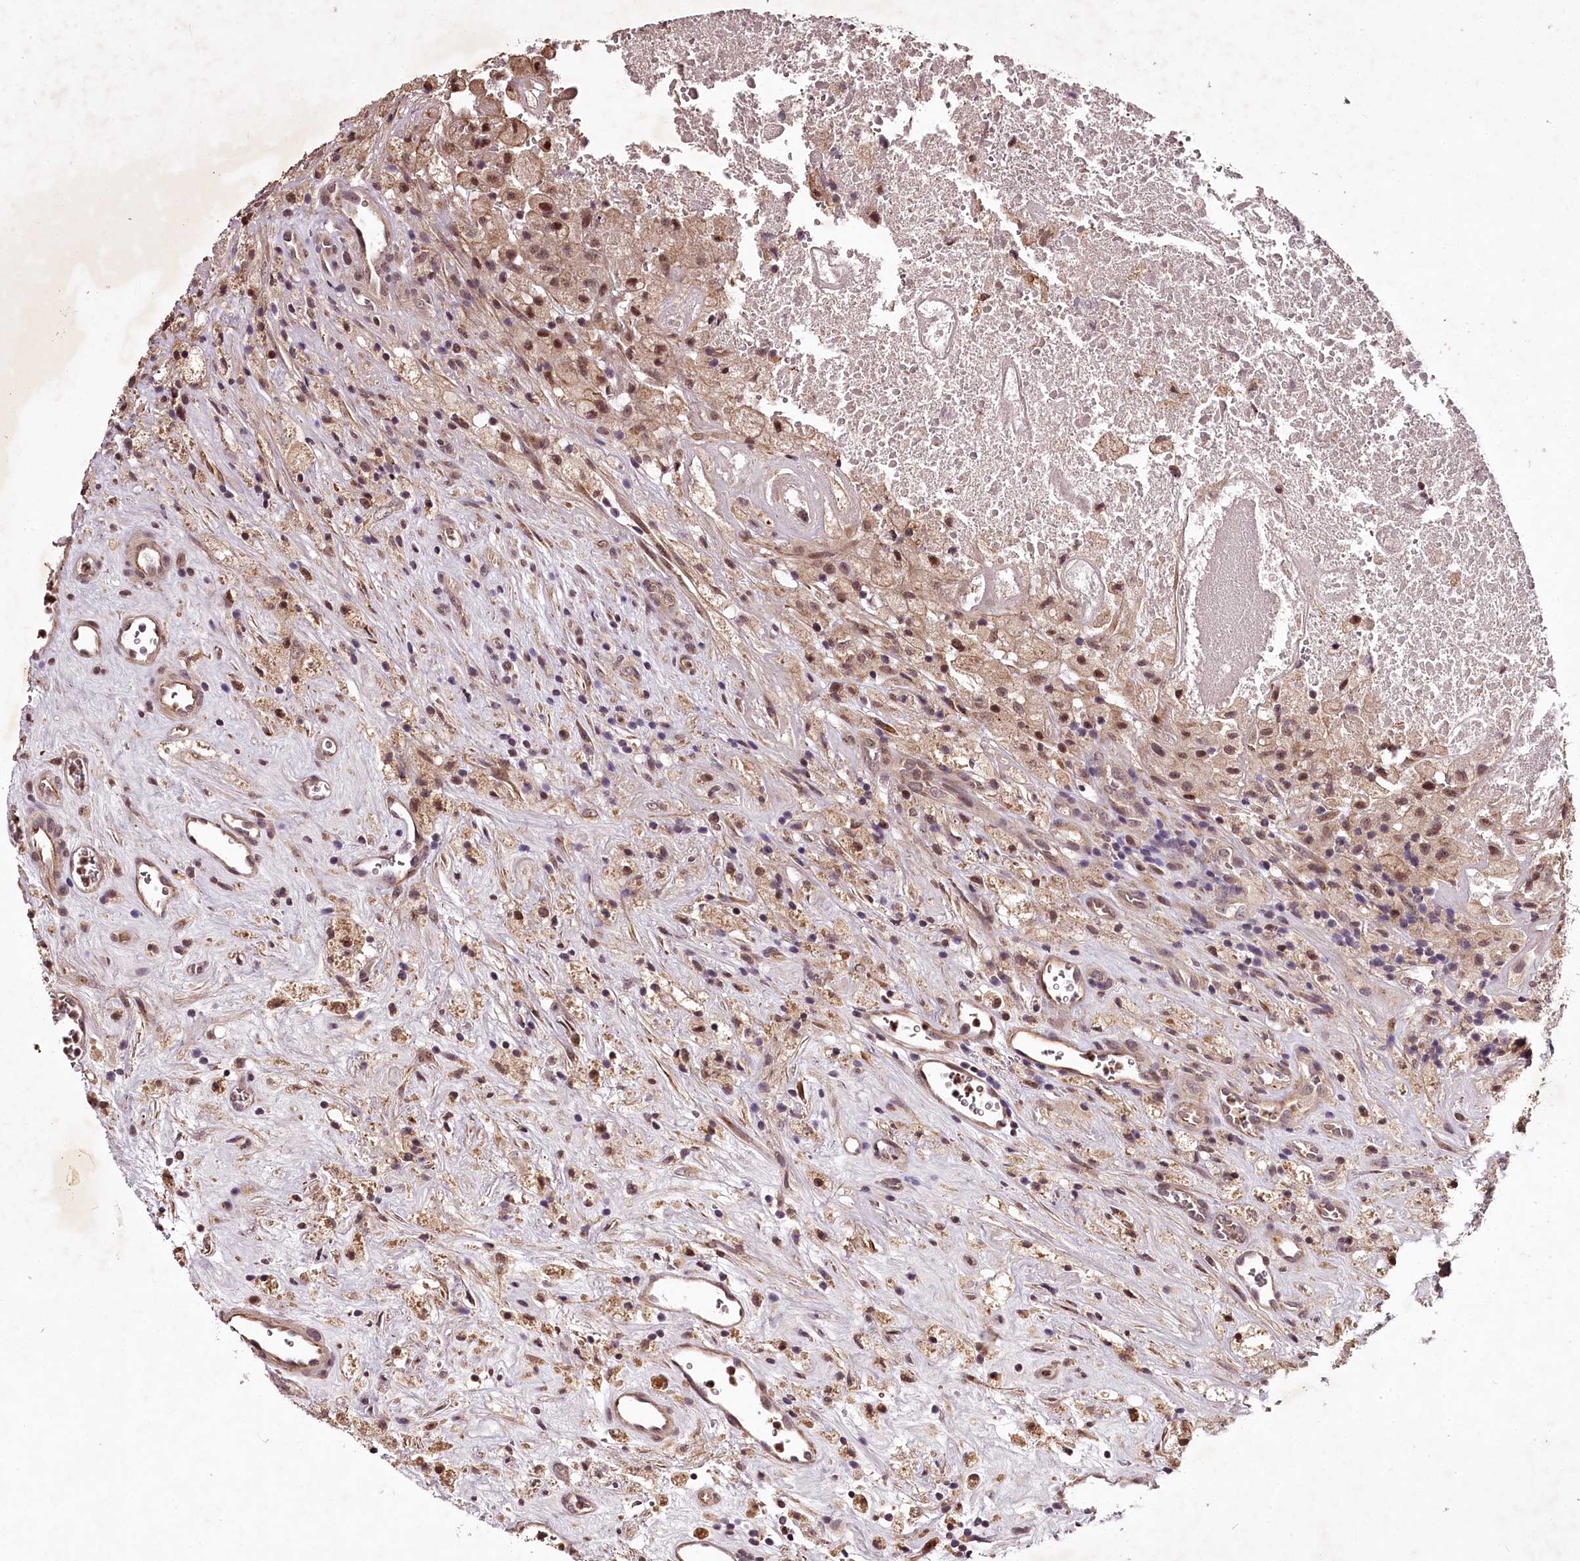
{"staining": {"intensity": "moderate", "quantity": ">75%", "location": "nuclear"}, "tissue": "glioma", "cell_type": "Tumor cells", "image_type": "cancer", "snomed": [{"axis": "morphology", "description": "Glioma, malignant, High grade"}, {"axis": "topography", "description": "Brain"}], "caption": "A brown stain highlights moderate nuclear positivity of a protein in high-grade glioma (malignant) tumor cells.", "gene": "MAML3", "patient": {"sex": "male", "age": 76}}